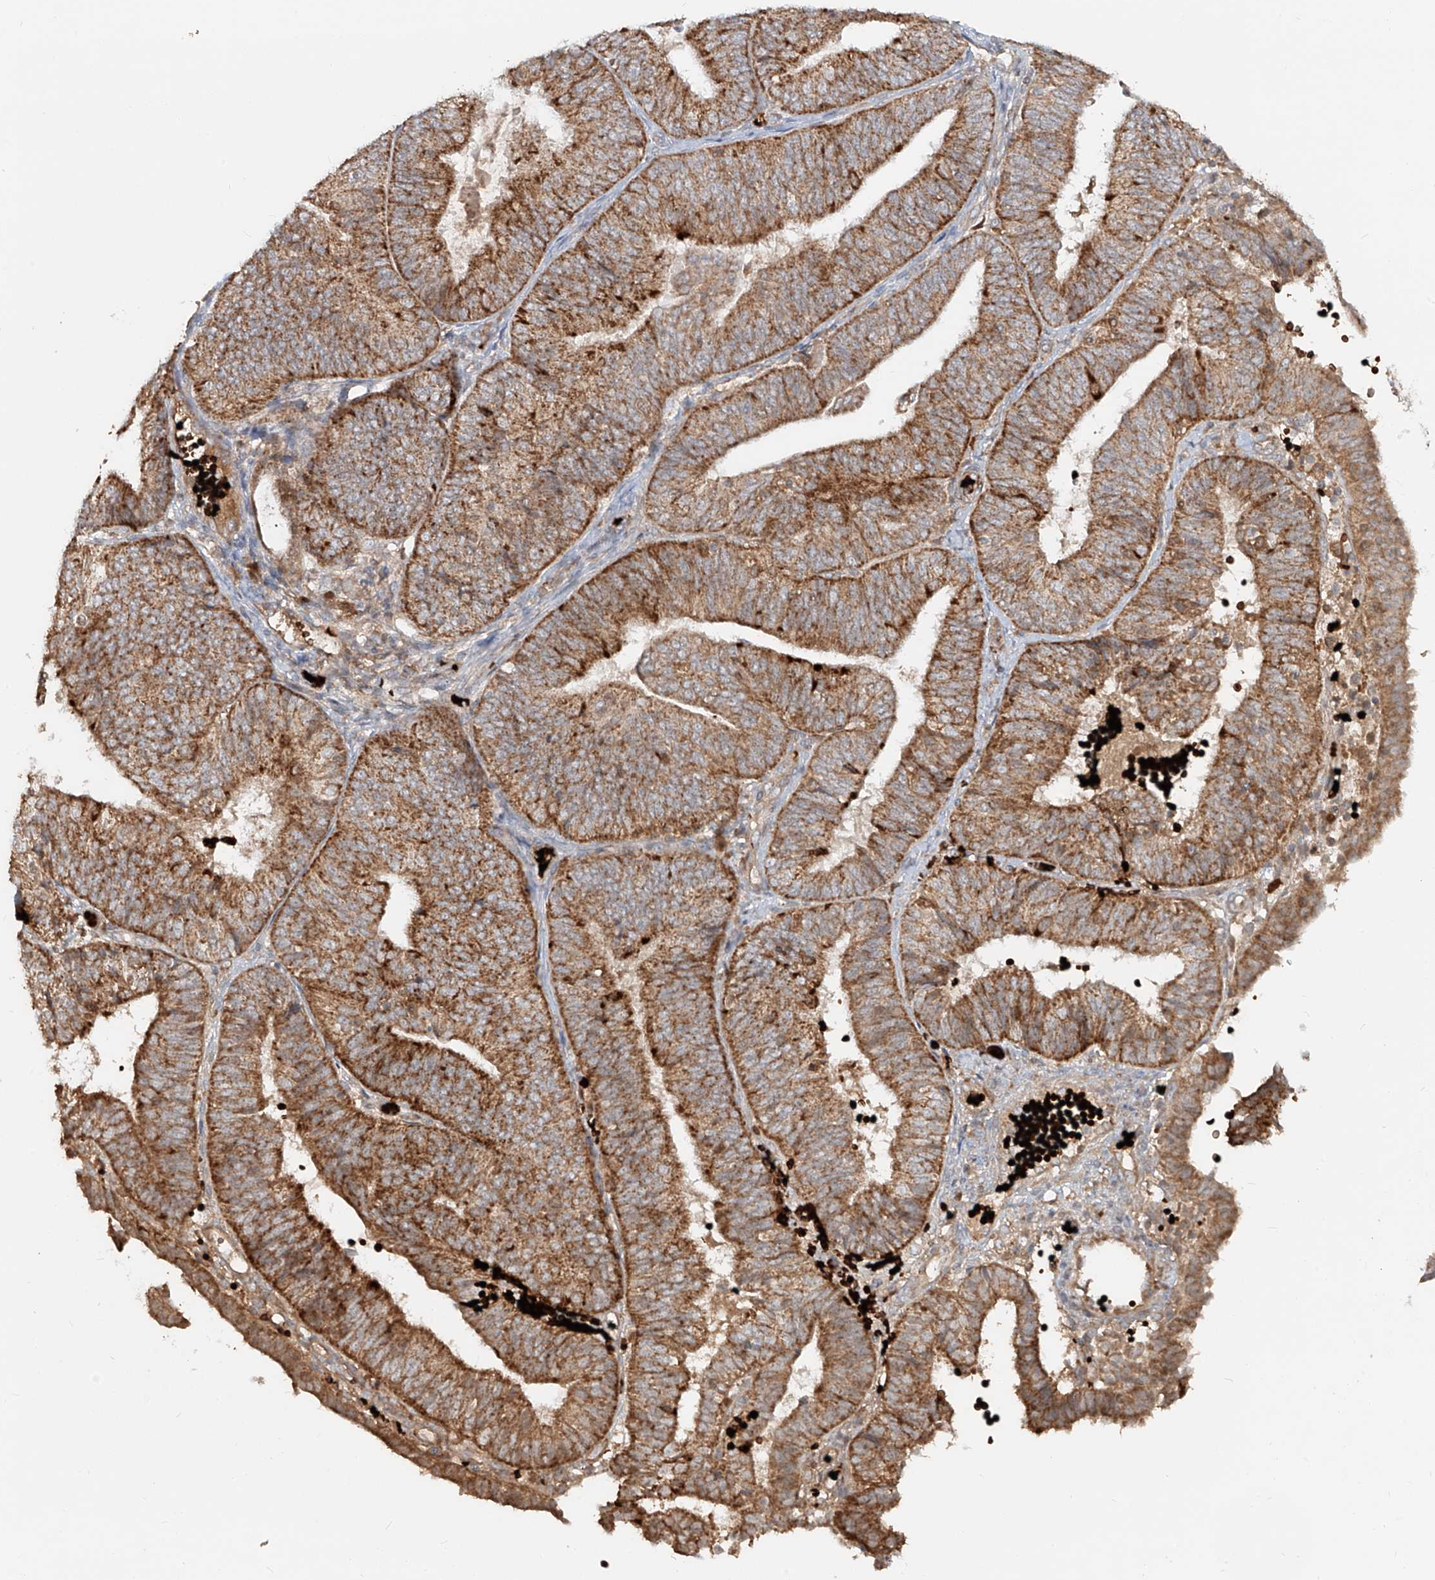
{"staining": {"intensity": "moderate", "quantity": ">75%", "location": "cytoplasmic/membranous"}, "tissue": "endometrial cancer", "cell_type": "Tumor cells", "image_type": "cancer", "snomed": [{"axis": "morphology", "description": "Adenocarcinoma, NOS"}, {"axis": "topography", "description": "Endometrium"}], "caption": "There is medium levels of moderate cytoplasmic/membranous expression in tumor cells of endometrial adenocarcinoma, as demonstrated by immunohistochemical staining (brown color).", "gene": "FGD2", "patient": {"sex": "female", "age": 58}}